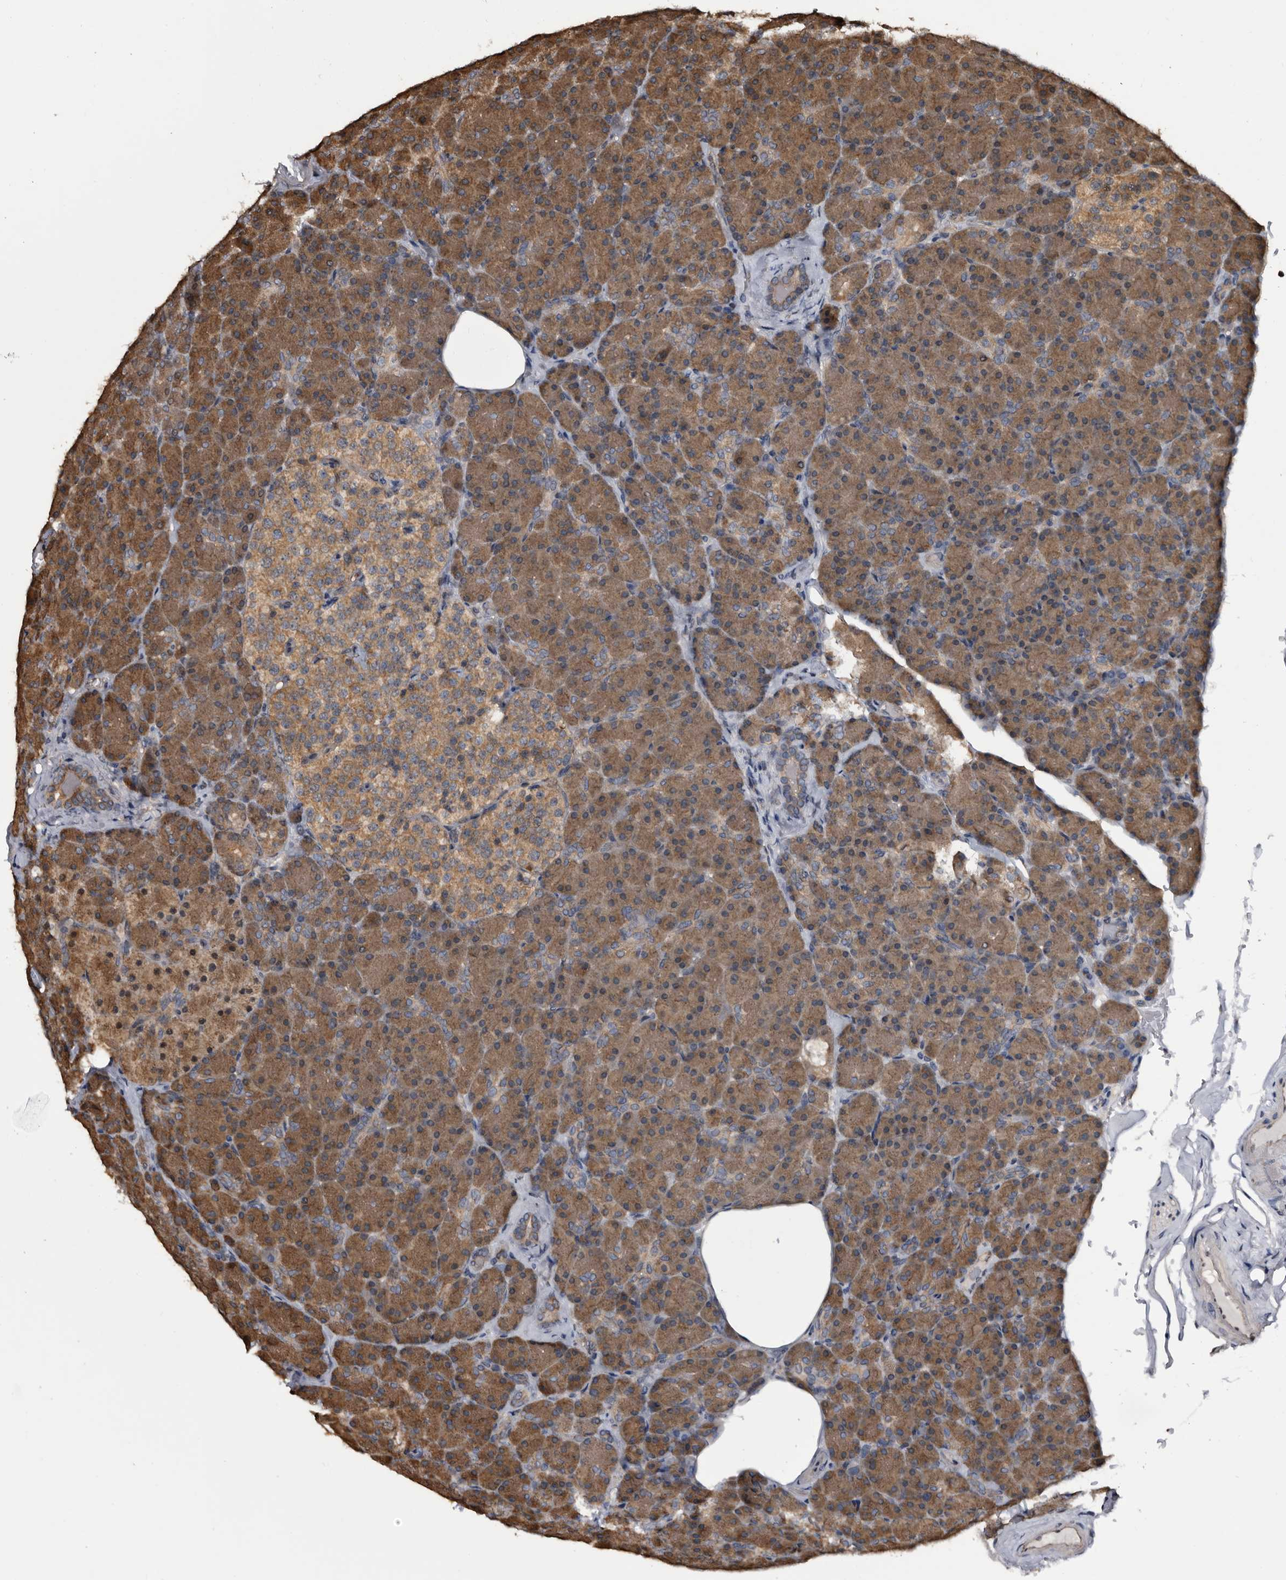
{"staining": {"intensity": "strong", "quantity": ">75%", "location": "cytoplasmic/membranous"}, "tissue": "pancreas", "cell_type": "Exocrine glandular cells", "image_type": "normal", "snomed": [{"axis": "morphology", "description": "Normal tissue, NOS"}, {"axis": "topography", "description": "Pancreas"}], "caption": "A brown stain labels strong cytoplasmic/membranous expression of a protein in exocrine glandular cells of benign pancreas.", "gene": "TTI2", "patient": {"sex": "female", "age": 43}}